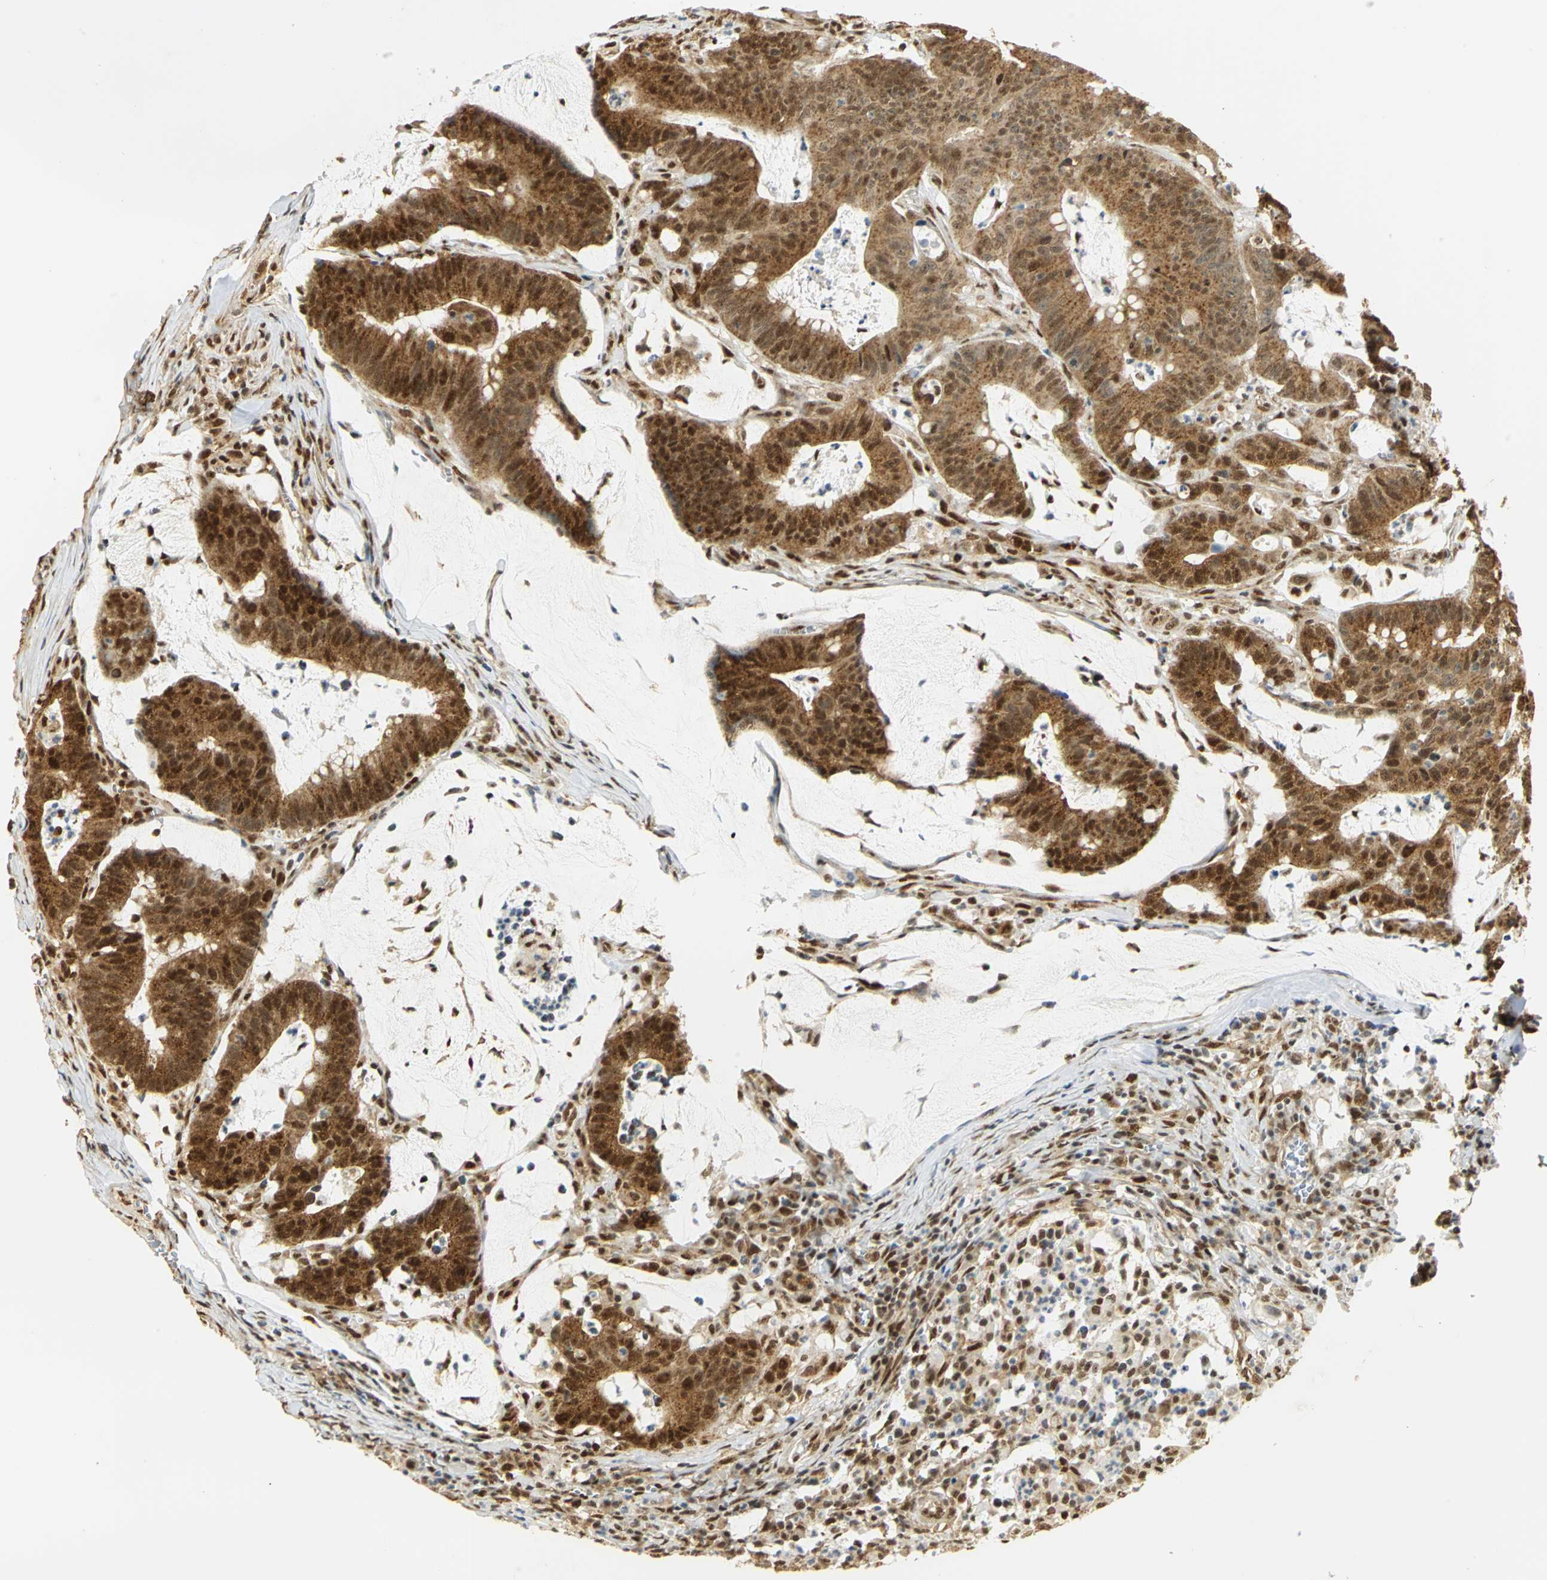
{"staining": {"intensity": "strong", "quantity": ">75%", "location": "cytoplasmic/membranous,nuclear"}, "tissue": "colorectal cancer", "cell_type": "Tumor cells", "image_type": "cancer", "snomed": [{"axis": "morphology", "description": "Adenocarcinoma, NOS"}, {"axis": "topography", "description": "Colon"}], "caption": "Colorectal cancer (adenocarcinoma) stained for a protein (brown) shows strong cytoplasmic/membranous and nuclear positive expression in about >75% of tumor cells.", "gene": "DDX5", "patient": {"sex": "male", "age": 45}}